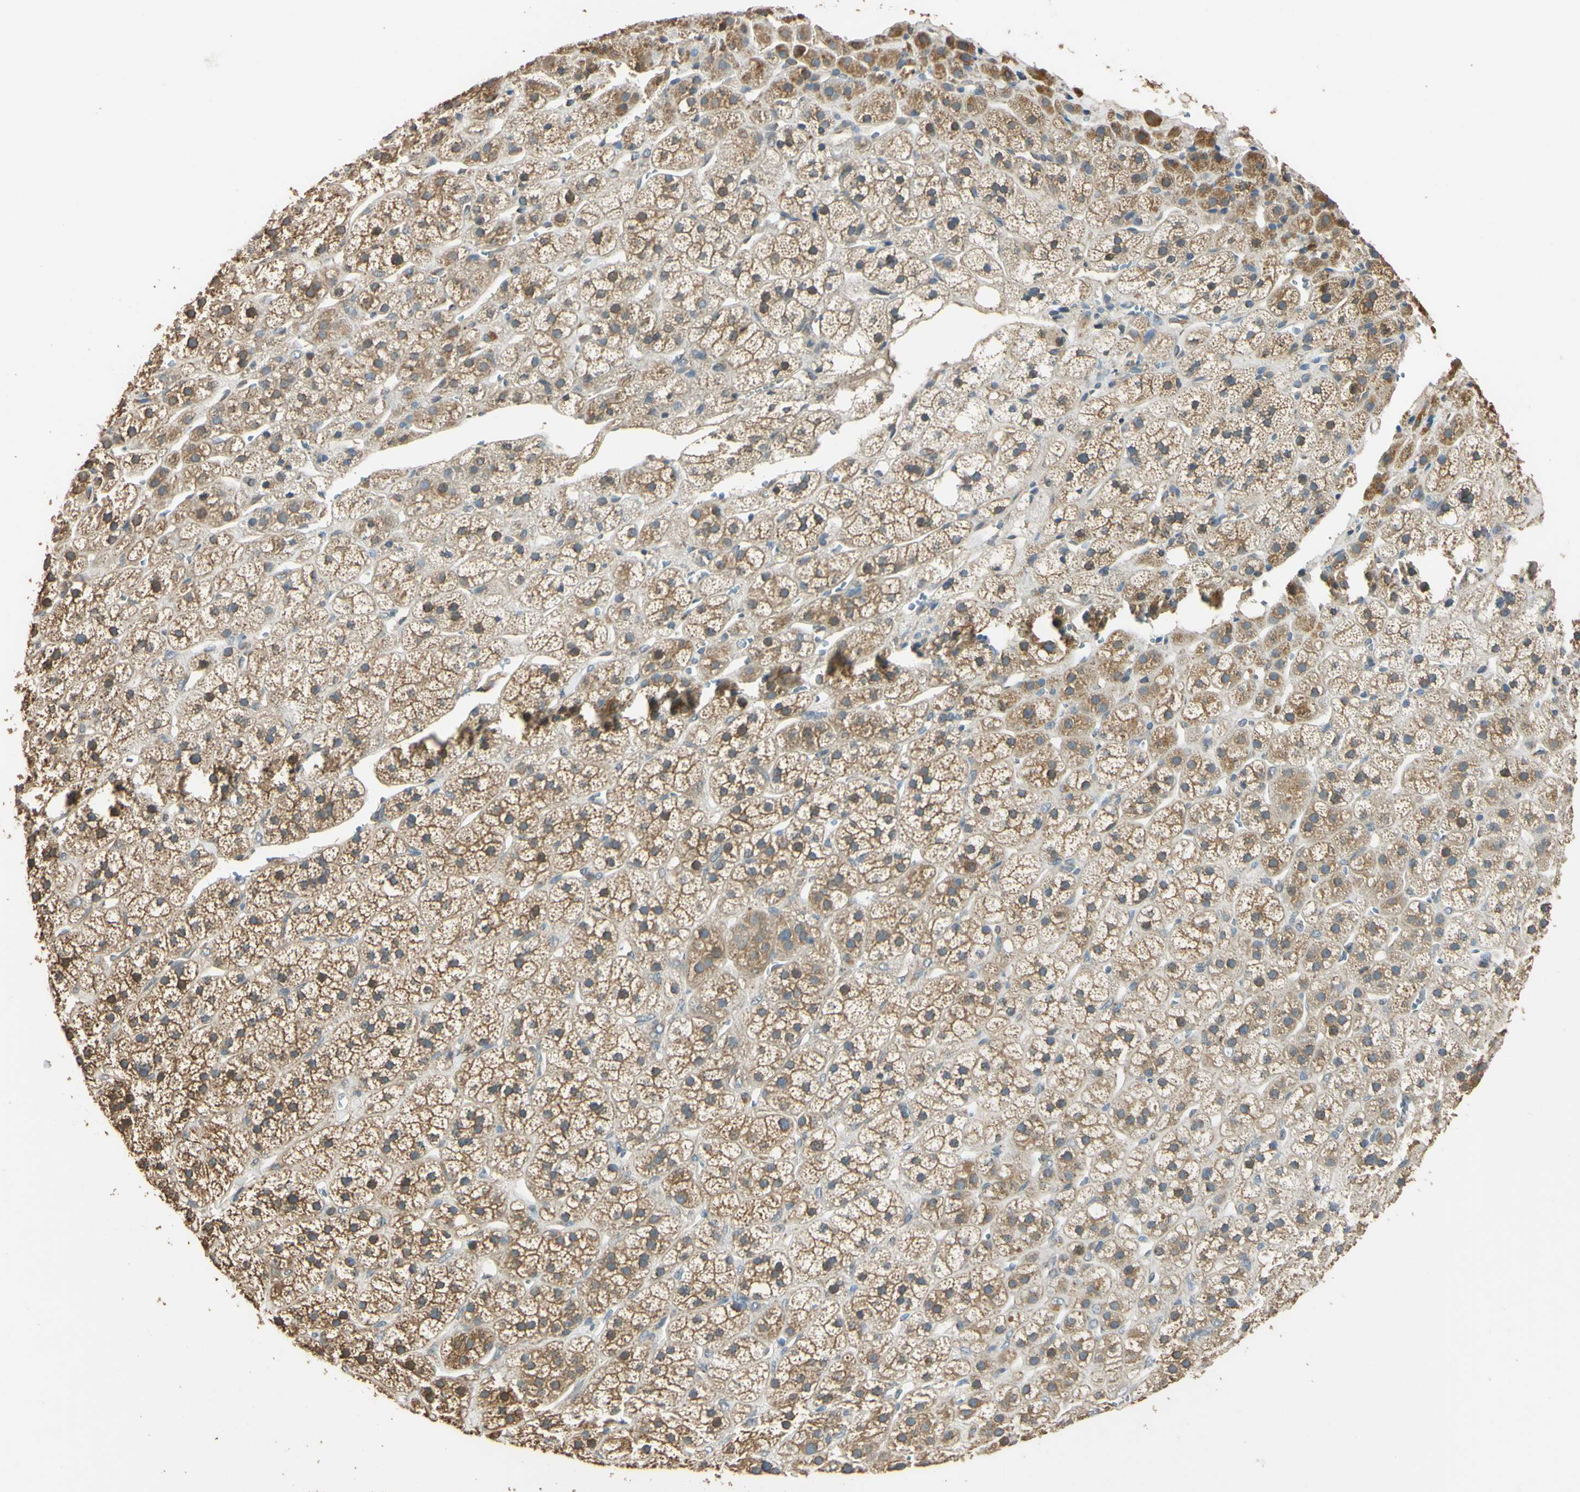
{"staining": {"intensity": "moderate", "quantity": ">75%", "location": "cytoplasmic/membranous"}, "tissue": "adrenal gland", "cell_type": "Glandular cells", "image_type": "normal", "snomed": [{"axis": "morphology", "description": "Normal tissue, NOS"}, {"axis": "topography", "description": "Adrenal gland"}], "caption": "DAB immunohistochemical staining of normal human adrenal gland reveals moderate cytoplasmic/membranous protein expression in approximately >75% of glandular cells. The protein of interest is shown in brown color, while the nuclei are stained blue.", "gene": "STX18", "patient": {"sex": "male", "age": 56}}